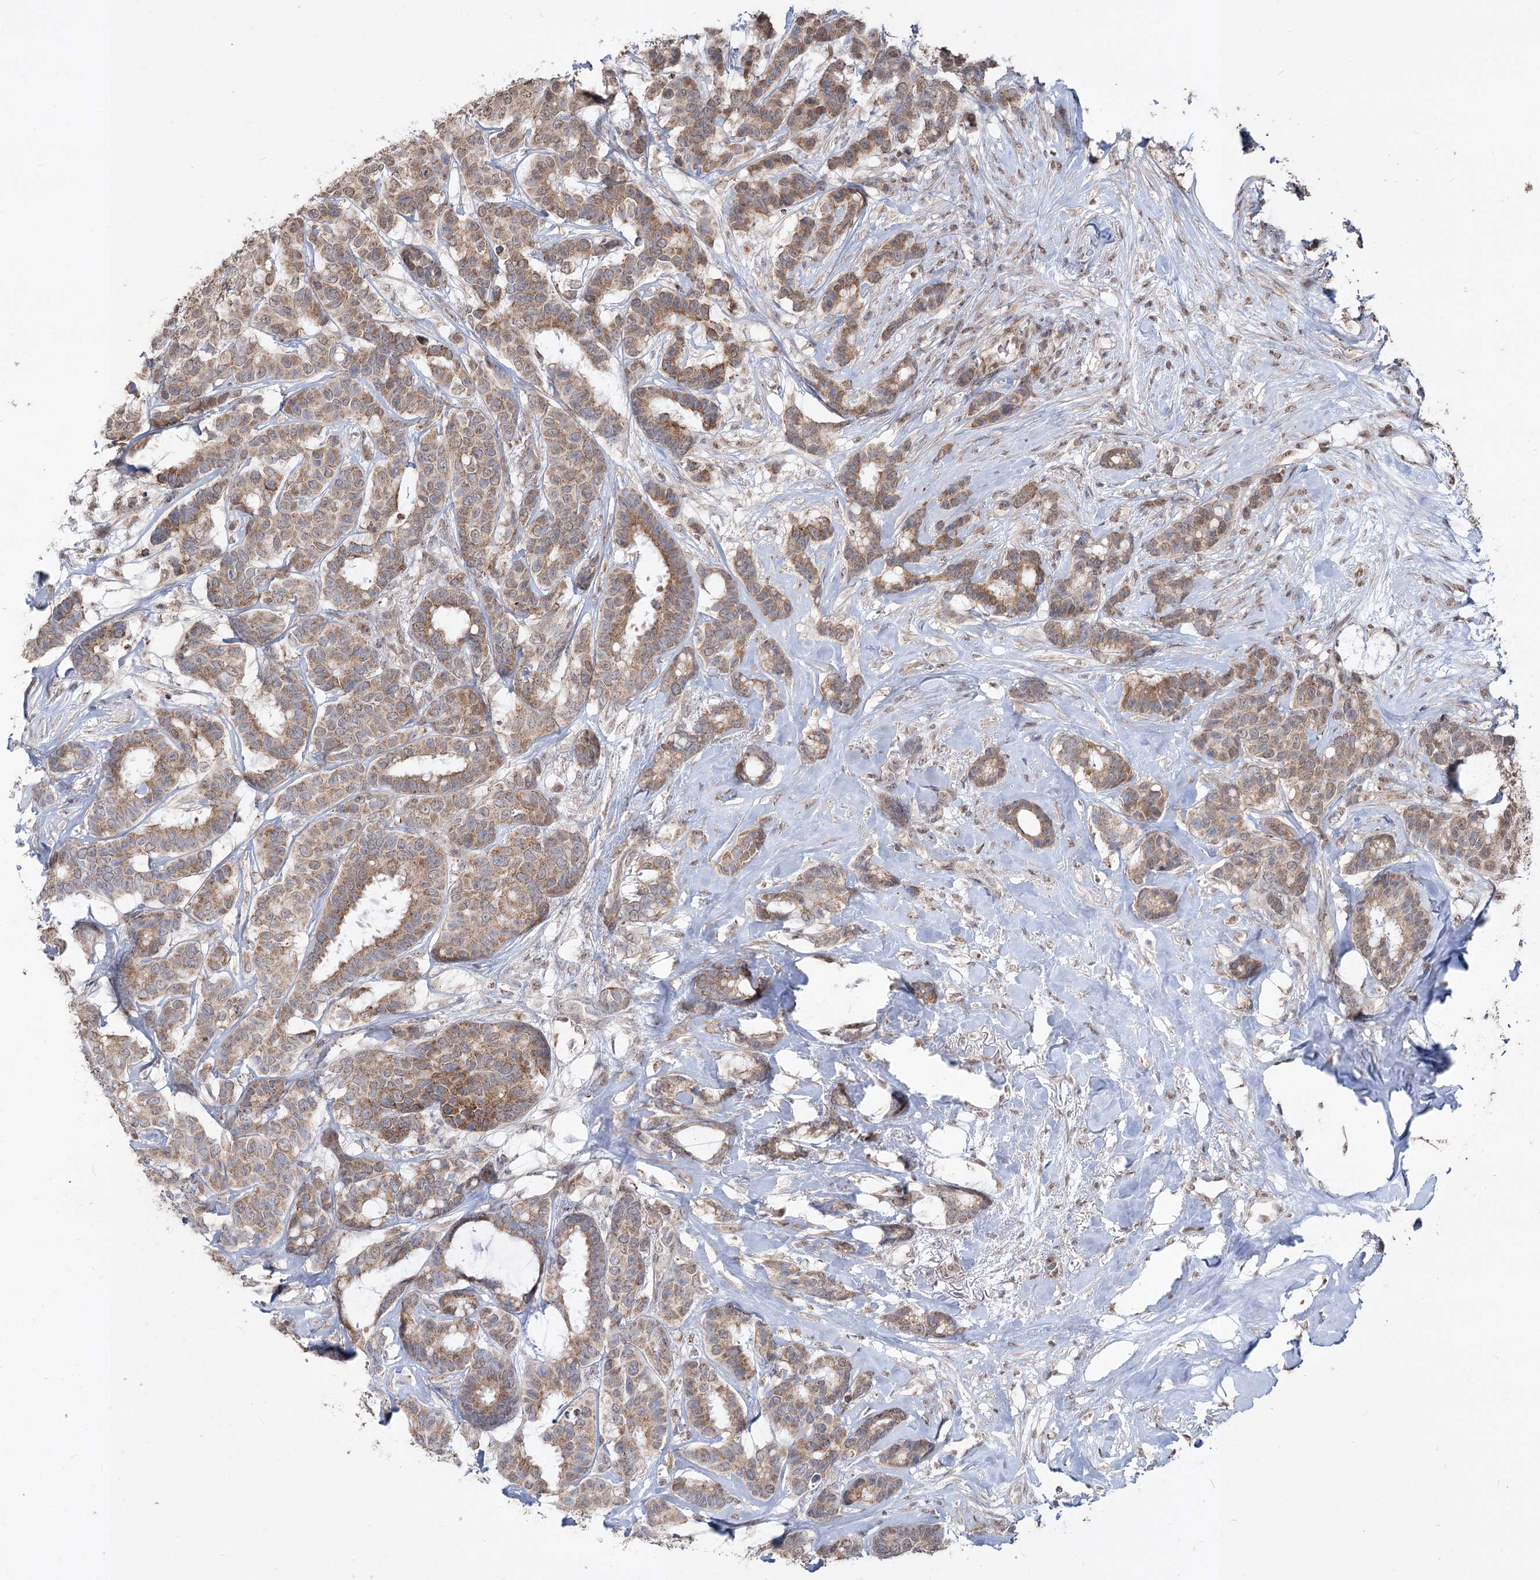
{"staining": {"intensity": "moderate", "quantity": ">75%", "location": "cytoplasmic/membranous"}, "tissue": "breast cancer", "cell_type": "Tumor cells", "image_type": "cancer", "snomed": [{"axis": "morphology", "description": "Duct carcinoma"}, {"axis": "topography", "description": "Breast"}], "caption": "Breast intraductal carcinoma tissue exhibits moderate cytoplasmic/membranous positivity in approximately >75% of tumor cells (DAB (3,3'-diaminobenzidine) IHC with brightfield microscopy, high magnification).", "gene": "ZSCAN23", "patient": {"sex": "female", "age": 87}}